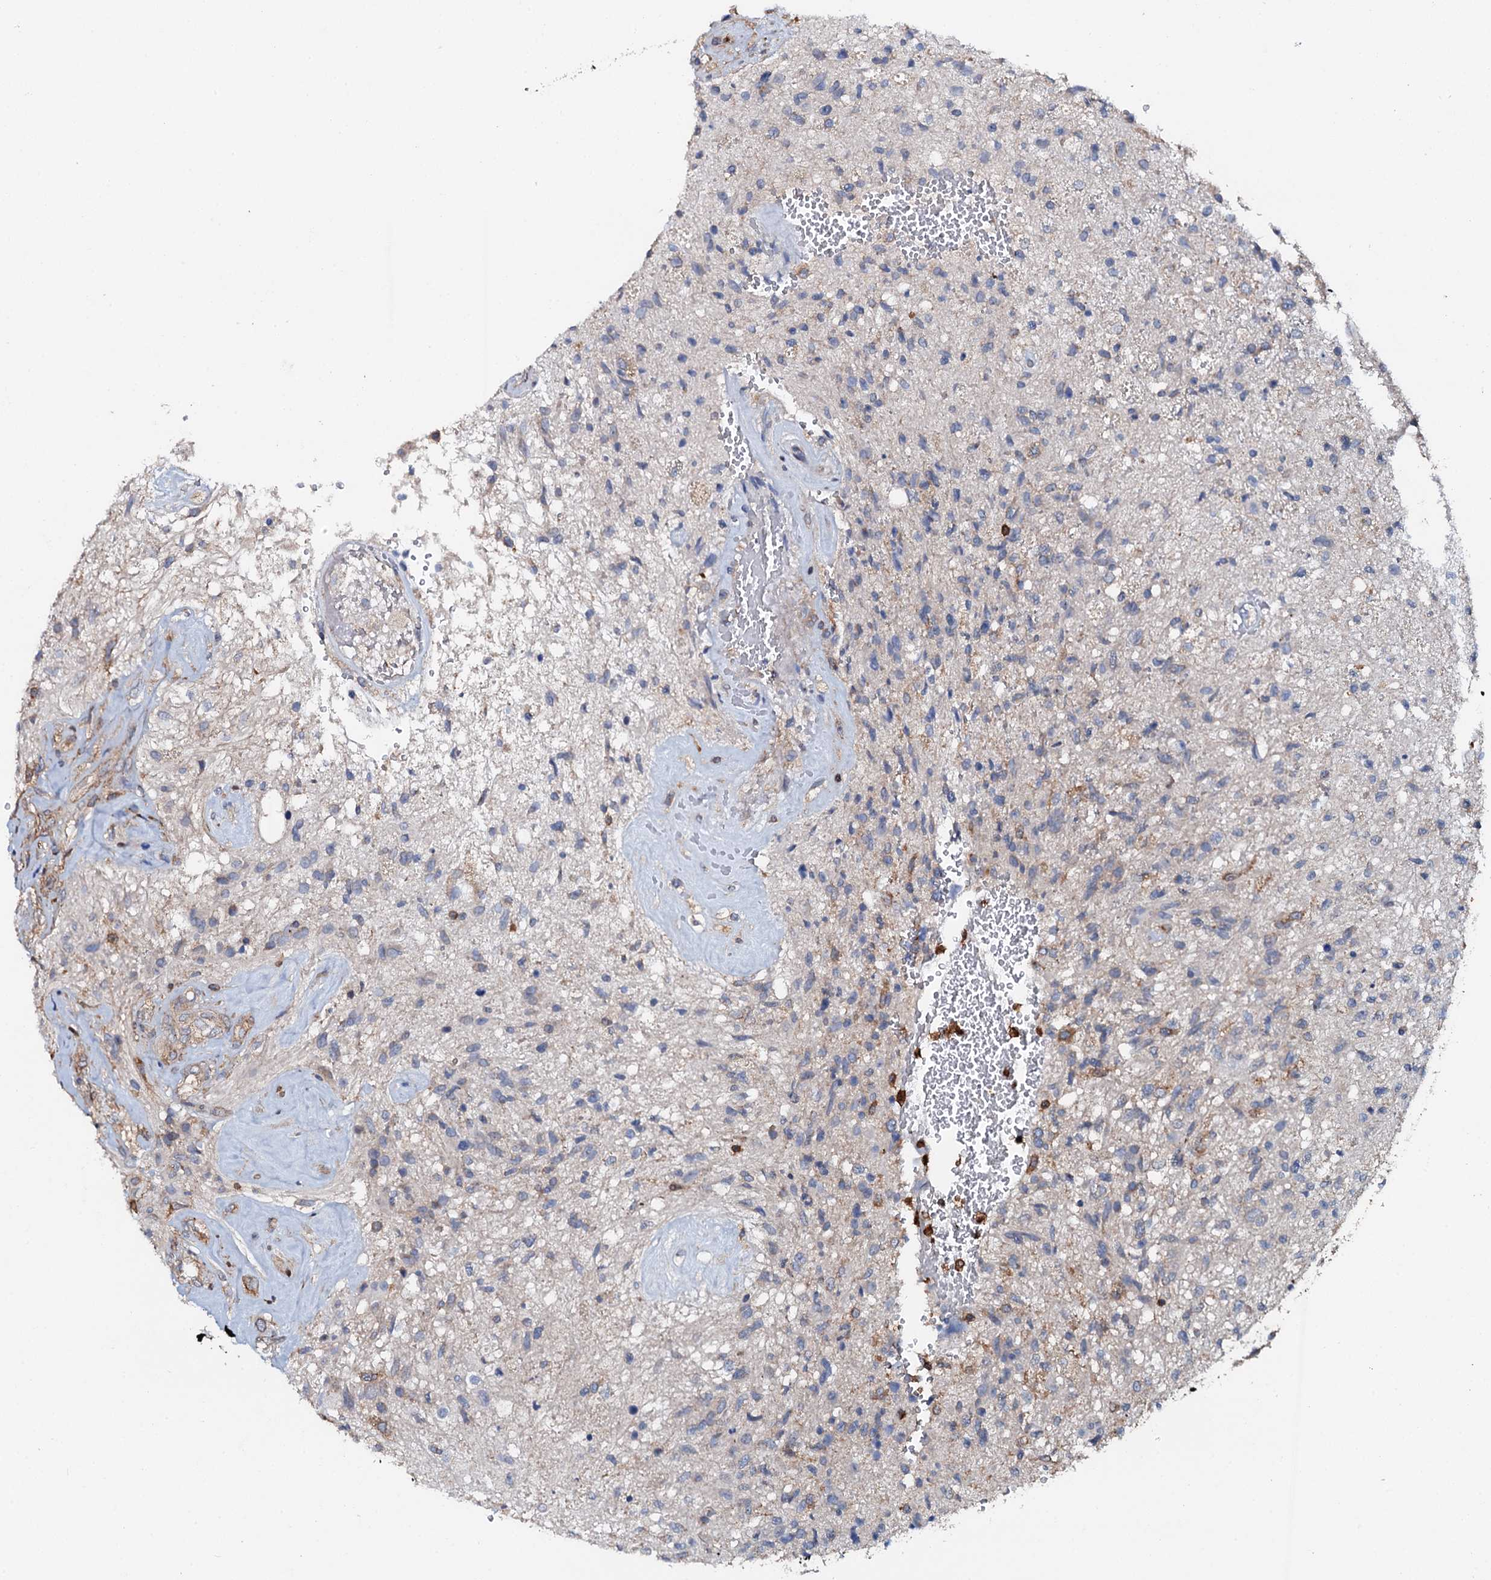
{"staining": {"intensity": "negative", "quantity": "none", "location": "none"}, "tissue": "glioma", "cell_type": "Tumor cells", "image_type": "cancer", "snomed": [{"axis": "morphology", "description": "Glioma, malignant, High grade"}, {"axis": "topography", "description": "Brain"}], "caption": "IHC photomicrograph of human malignant glioma (high-grade) stained for a protein (brown), which demonstrates no positivity in tumor cells.", "gene": "GRK2", "patient": {"sex": "male", "age": 56}}